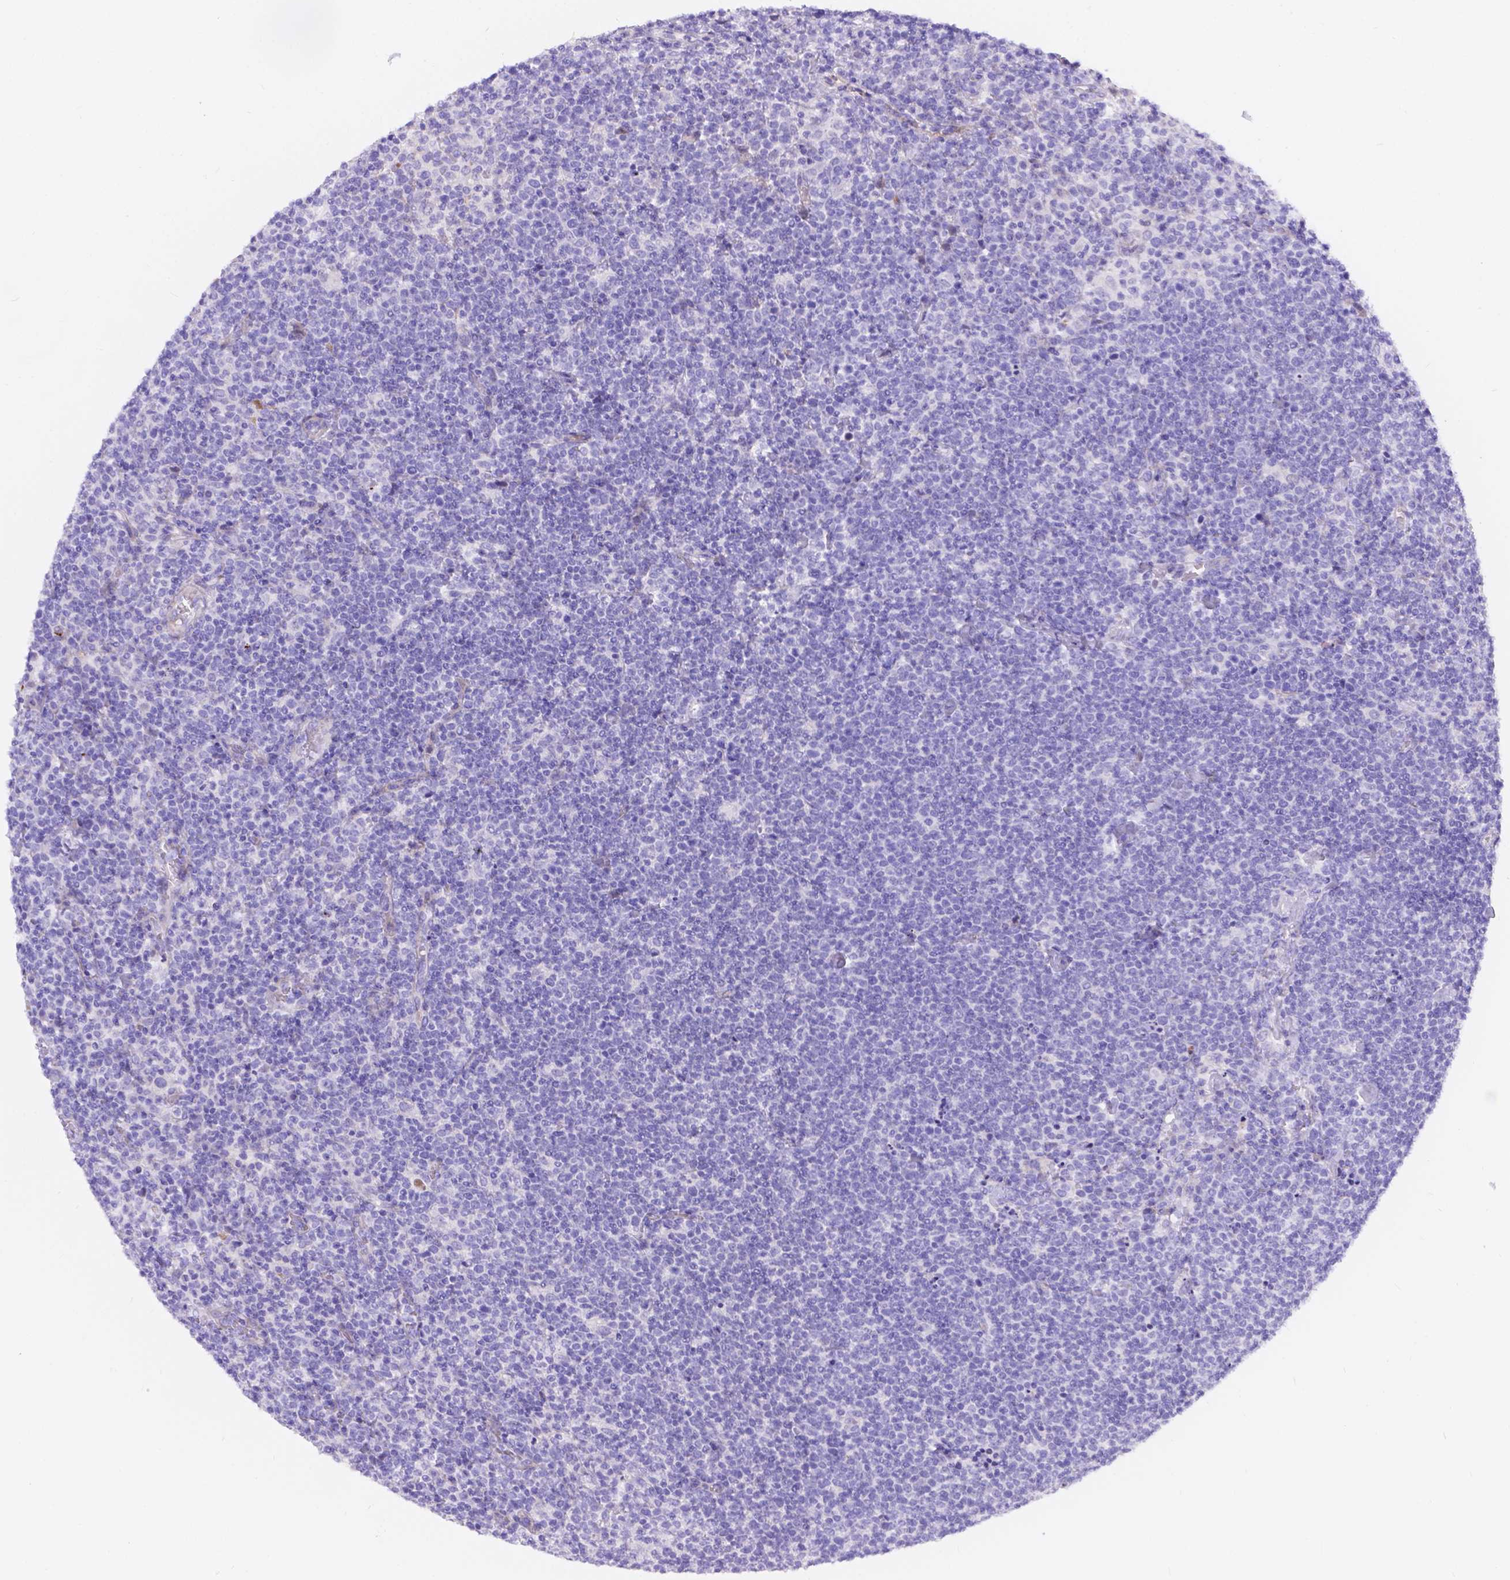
{"staining": {"intensity": "negative", "quantity": "none", "location": "none"}, "tissue": "lymphoma", "cell_type": "Tumor cells", "image_type": "cancer", "snomed": [{"axis": "morphology", "description": "Malignant lymphoma, non-Hodgkin's type, High grade"}, {"axis": "topography", "description": "Lymph node"}], "caption": "Tumor cells show no significant expression in malignant lymphoma, non-Hodgkin's type (high-grade).", "gene": "KLHL10", "patient": {"sex": "male", "age": 61}}